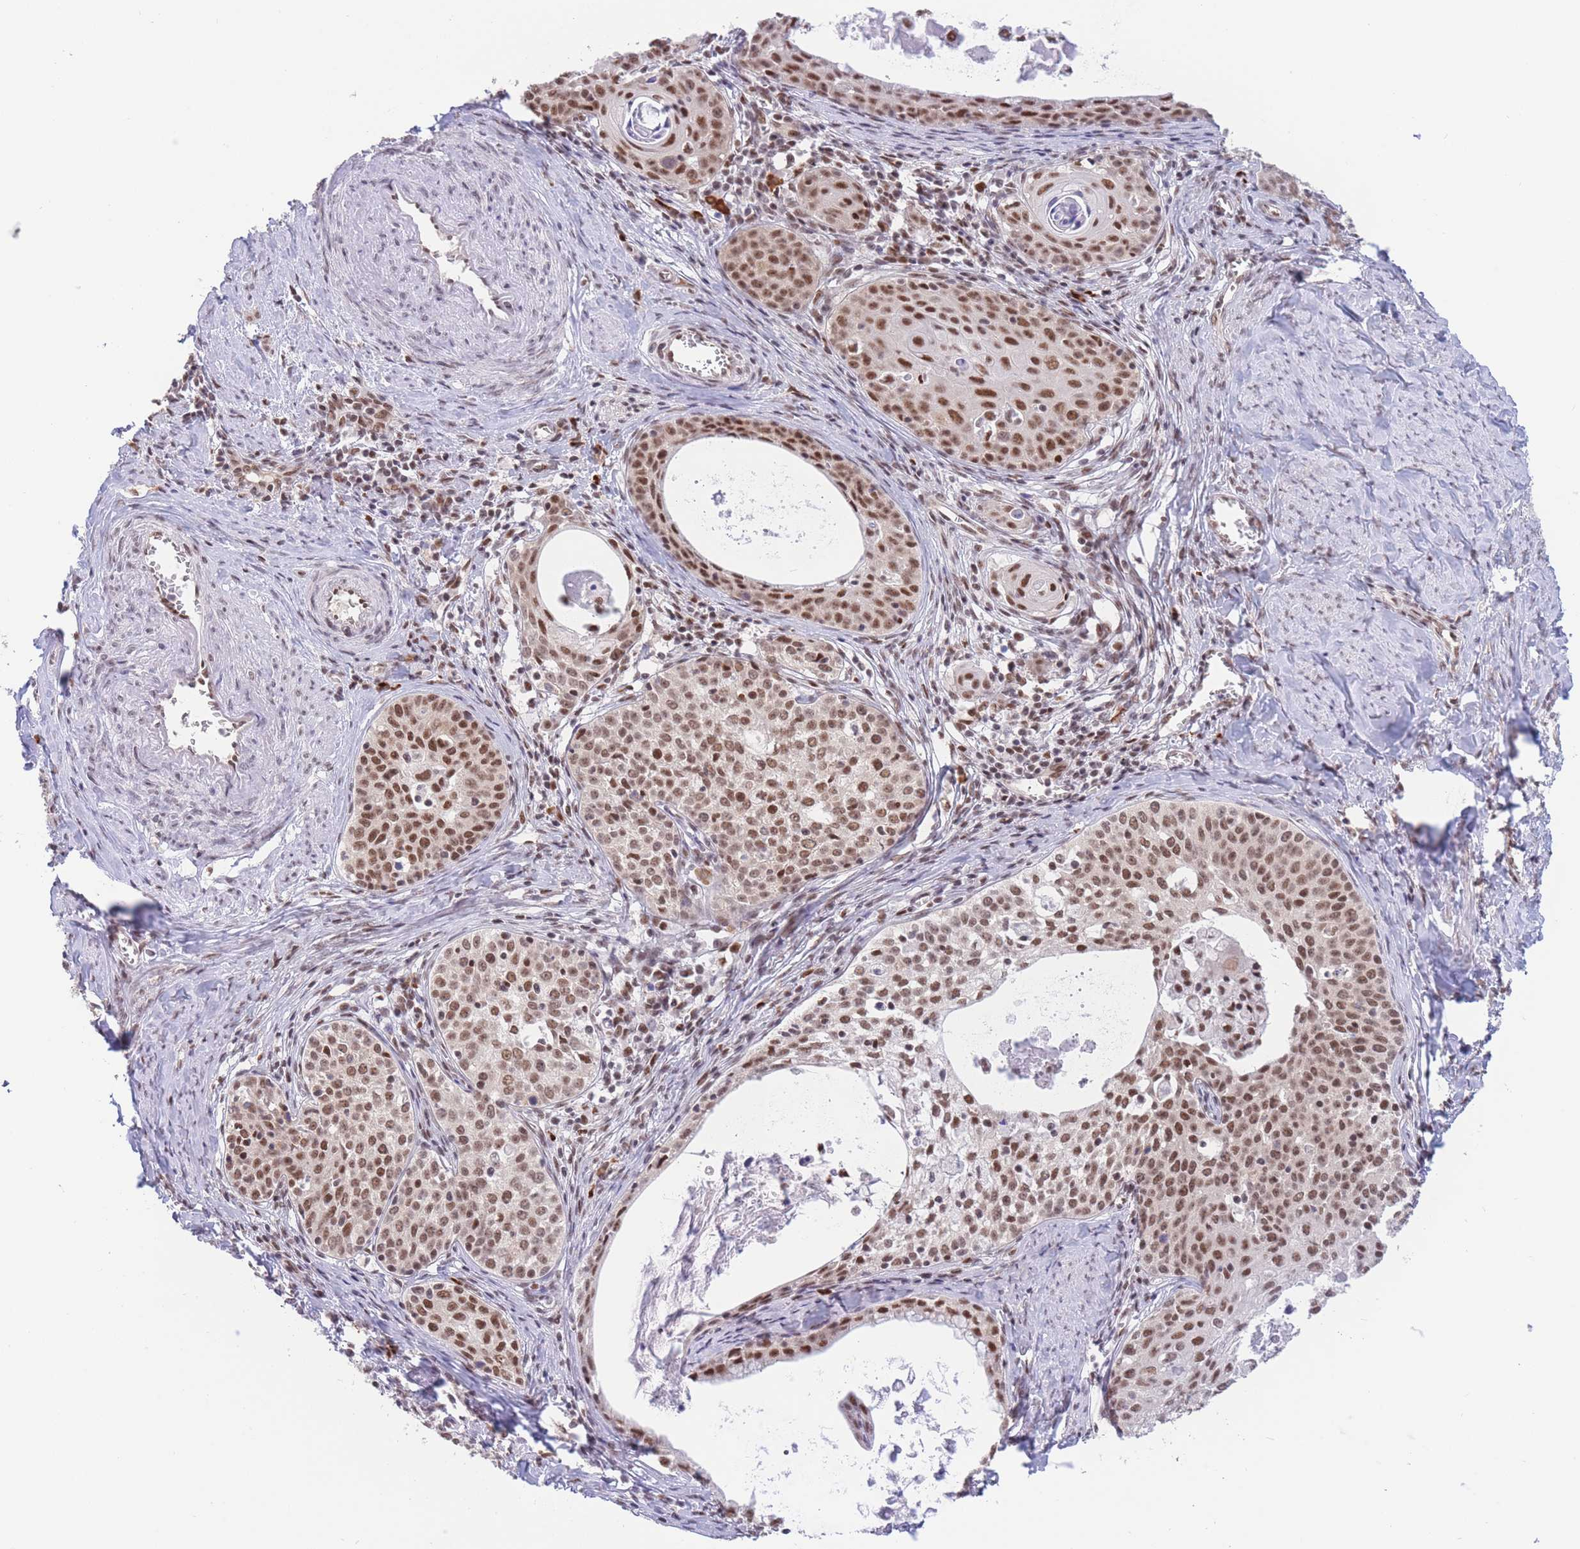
{"staining": {"intensity": "moderate", "quantity": ">75%", "location": "nuclear"}, "tissue": "cervical cancer", "cell_type": "Tumor cells", "image_type": "cancer", "snomed": [{"axis": "morphology", "description": "Squamous cell carcinoma, NOS"}, {"axis": "morphology", "description": "Adenocarcinoma, NOS"}, {"axis": "topography", "description": "Cervix"}], "caption": "Cervical cancer tissue demonstrates moderate nuclear staining in approximately >75% of tumor cells, visualized by immunohistochemistry.", "gene": "SMAD9", "patient": {"sex": "female", "age": 52}}